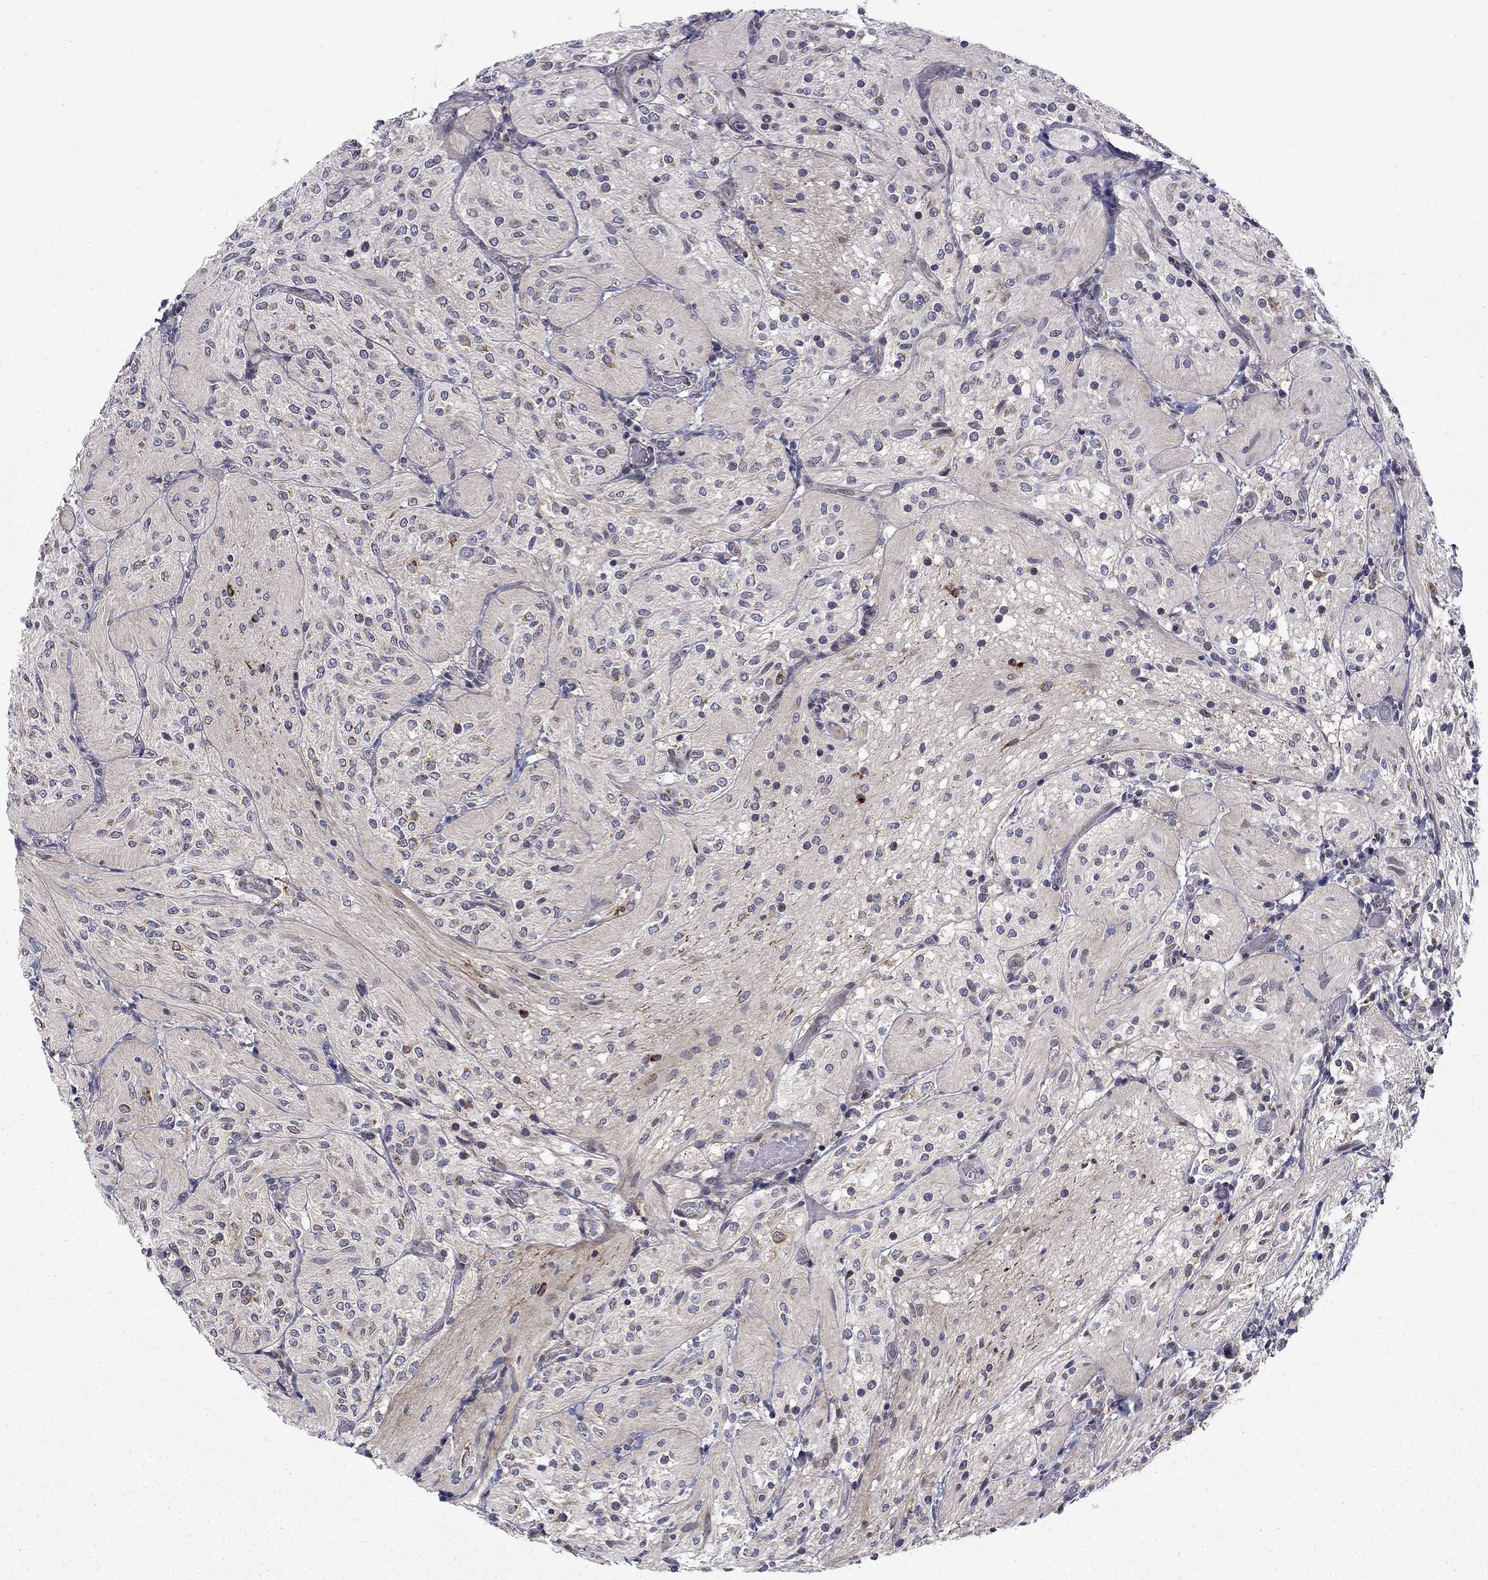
{"staining": {"intensity": "negative", "quantity": "none", "location": "none"}, "tissue": "glioma", "cell_type": "Tumor cells", "image_type": "cancer", "snomed": [{"axis": "morphology", "description": "Glioma, malignant, Low grade"}, {"axis": "topography", "description": "Brain"}], "caption": "Malignant low-grade glioma was stained to show a protein in brown. There is no significant staining in tumor cells.", "gene": "B3GAT1", "patient": {"sex": "male", "age": 3}}